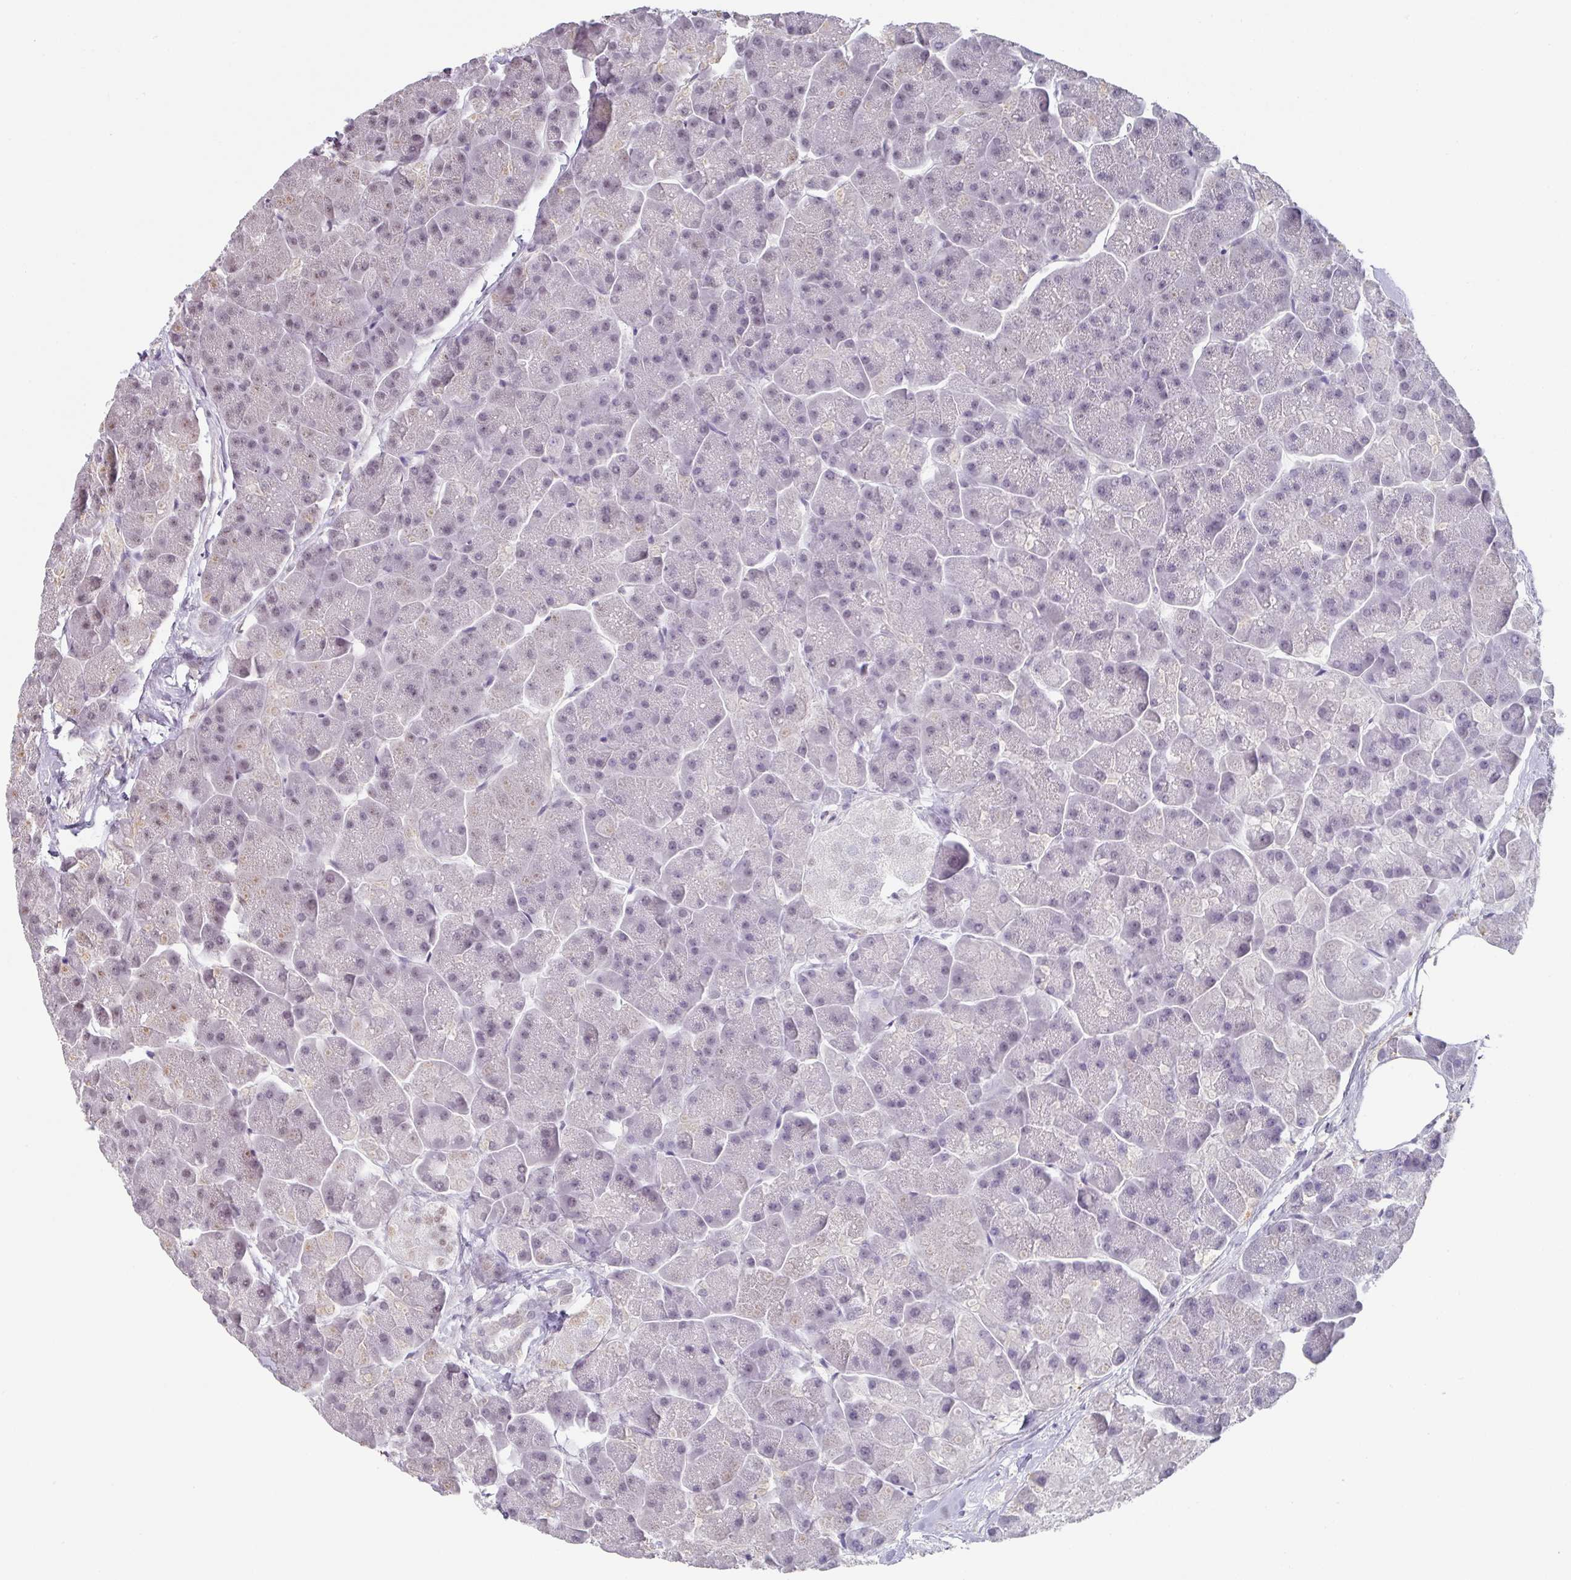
{"staining": {"intensity": "negative", "quantity": "none", "location": "none"}, "tissue": "pancreas", "cell_type": "Exocrine glandular cells", "image_type": "normal", "snomed": [{"axis": "morphology", "description": "Normal tissue, NOS"}, {"axis": "topography", "description": "Pancreas"}, {"axis": "topography", "description": "Peripheral nerve tissue"}], "caption": "IHC of unremarkable pancreas exhibits no staining in exocrine glandular cells. Brightfield microscopy of immunohistochemistry (IHC) stained with DAB (brown) and hematoxylin (blue), captured at high magnification.", "gene": "C1QB", "patient": {"sex": "male", "age": 54}}